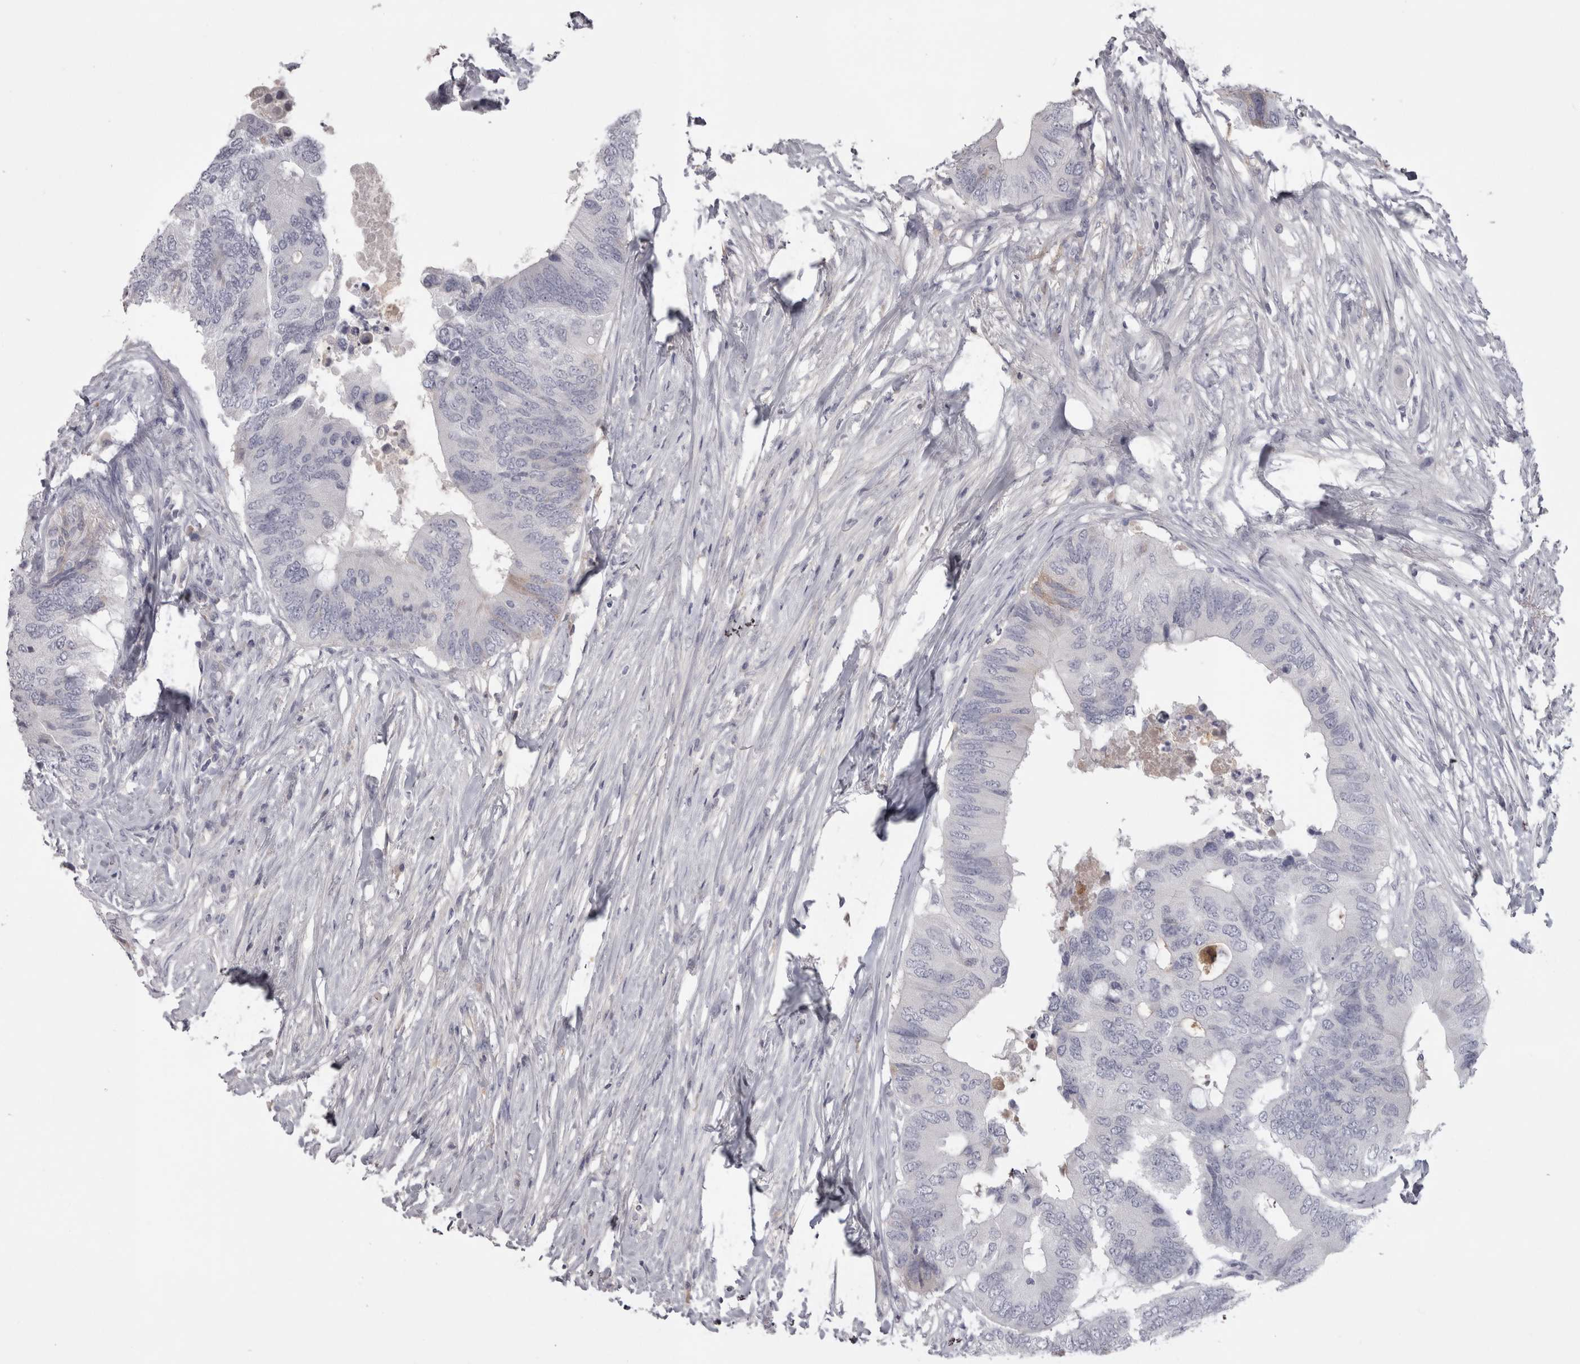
{"staining": {"intensity": "negative", "quantity": "none", "location": "none"}, "tissue": "colorectal cancer", "cell_type": "Tumor cells", "image_type": "cancer", "snomed": [{"axis": "morphology", "description": "Adenocarcinoma, NOS"}, {"axis": "topography", "description": "Colon"}], "caption": "Colorectal cancer was stained to show a protein in brown. There is no significant staining in tumor cells.", "gene": "SAA4", "patient": {"sex": "male", "age": 71}}